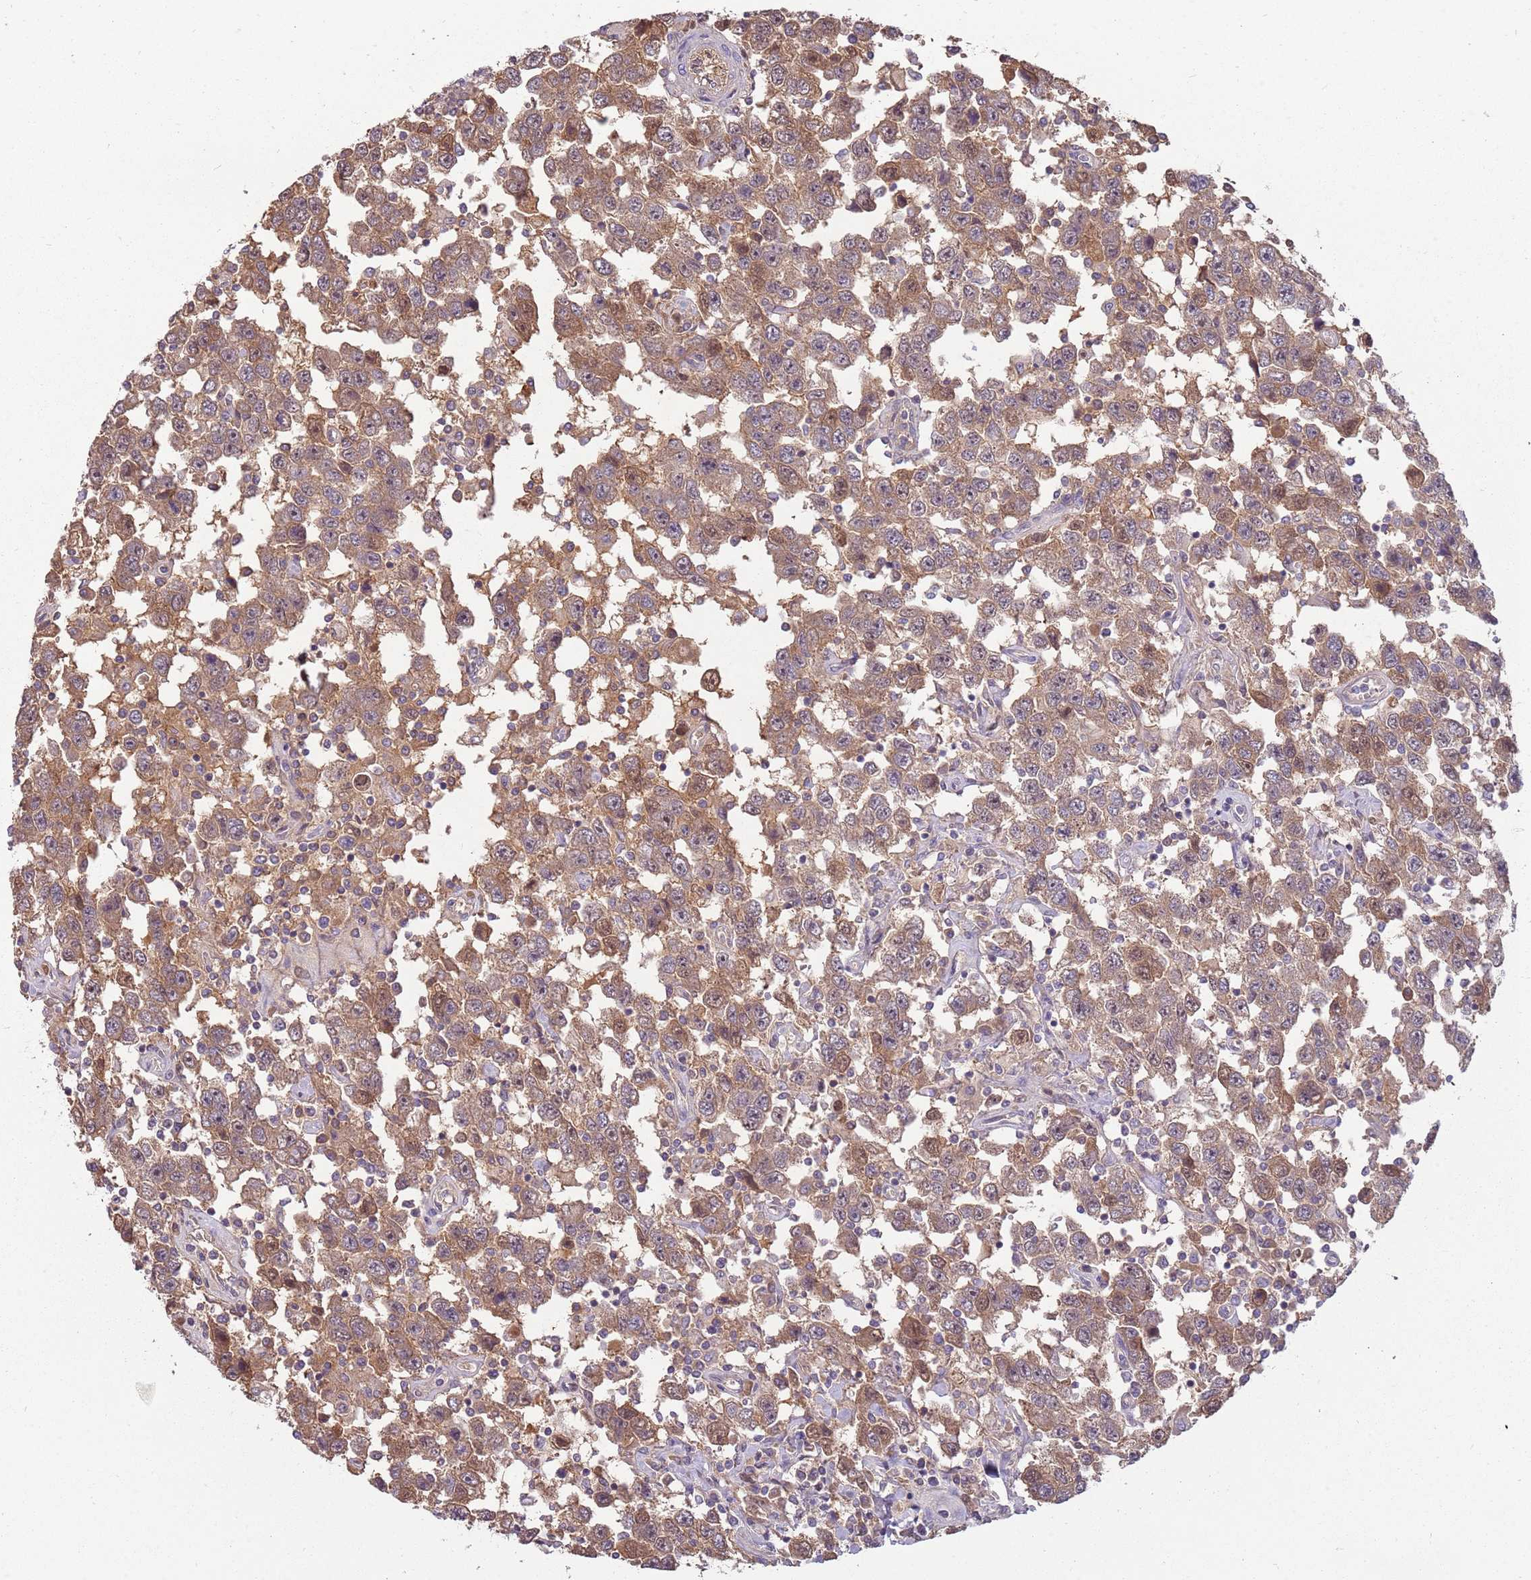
{"staining": {"intensity": "moderate", "quantity": ">75%", "location": "cytoplasmic/membranous,nuclear"}, "tissue": "testis cancer", "cell_type": "Tumor cells", "image_type": "cancer", "snomed": [{"axis": "morphology", "description": "Seminoma, NOS"}, {"axis": "topography", "description": "Testis"}], "caption": "Immunohistochemistry micrograph of testis seminoma stained for a protein (brown), which exhibits medium levels of moderate cytoplasmic/membranous and nuclear expression in about >75% of tumor cells.", "gene": "NBPF6", "patient": {"sex": "male", "age": 41}}